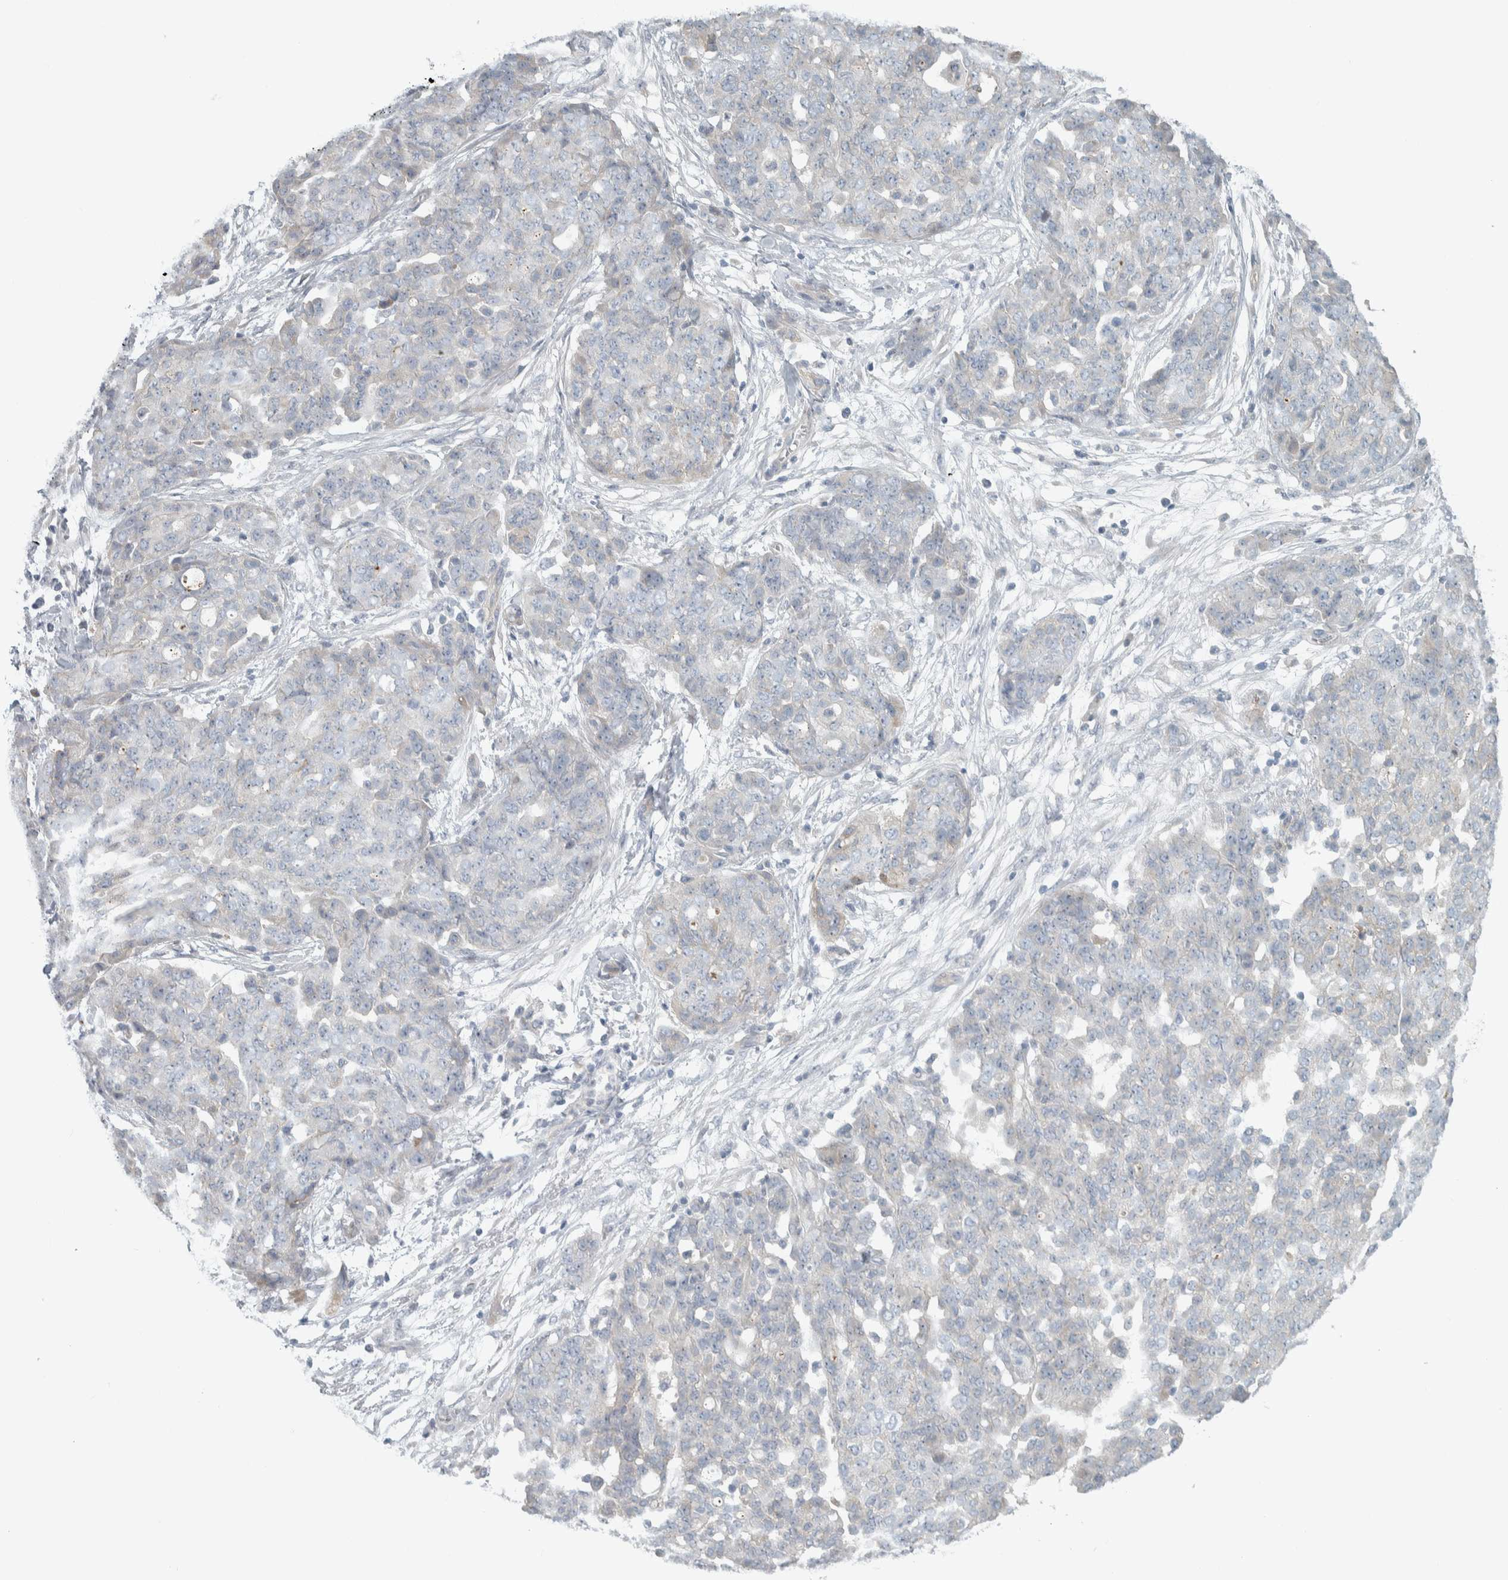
{"staining": {"intensity": "negative", "quantity": "none", "location": "none"}, "tissue": "ovarian cancer", "cell_type": "Tumor cells", "image_type": "cancer", "snomed": [{"axis": "morphology", "description": "Cystadenocarcinoma, serous, NOS"}, {"axis": "topography", "description": "Soft tissue"}, {"axis": "topography", "description": "Ovary"}], "caption": "Immunohistochemistry micrograph of neoplastic tissue: human ovarian serous cystadenocarcinoma stained with DAB (3,3'-diaminobenzidine) reveals no significant protein staining in tumor cells.", "gene": "HGS", "patient": {"sex": "female", "age": 57}}